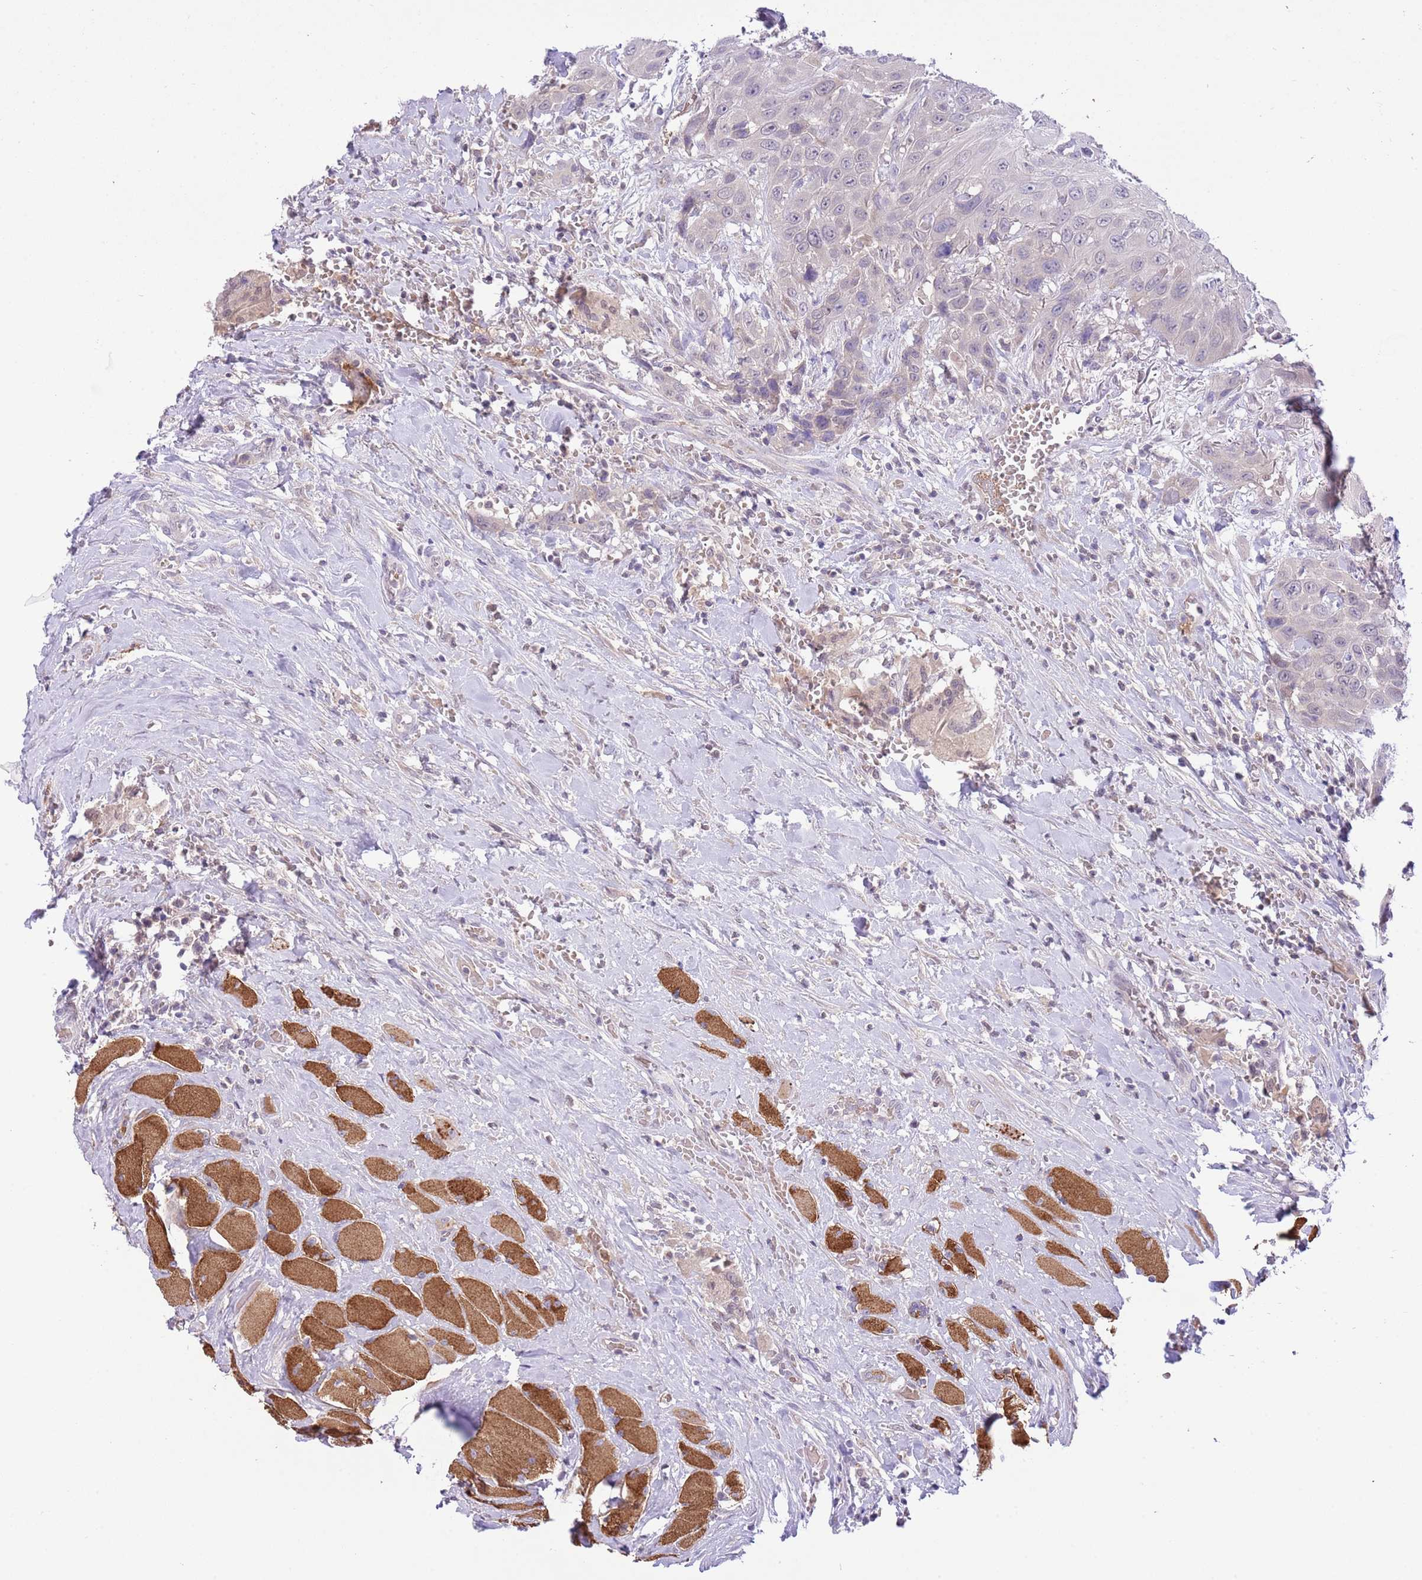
{"staining": {"intensity": "negative", "quantity": "none", "location": "none"}, "tissue": "head and neck cancer", "cell_type": "Tumor cells", "image_type": "cancer", "snomed": [{"axis": "morphology", "description": "Squamous cell carcinoma, NOS"}, {"axis": "topography", "description": "Head-Neck"}], "caption": "This histopathology image is of head and neck squamous cell carcinoma stained with immunohistochemistry (IHC) to label a protein in brown with the nuclei are counter-stained blue. There is no expression in tumor cells. (Brightfield microscopy of DAB immunohistochemistry (IHC) at high magnification).", "gene": "GALK2", "patient": {"sex": "male", "age": 81}}